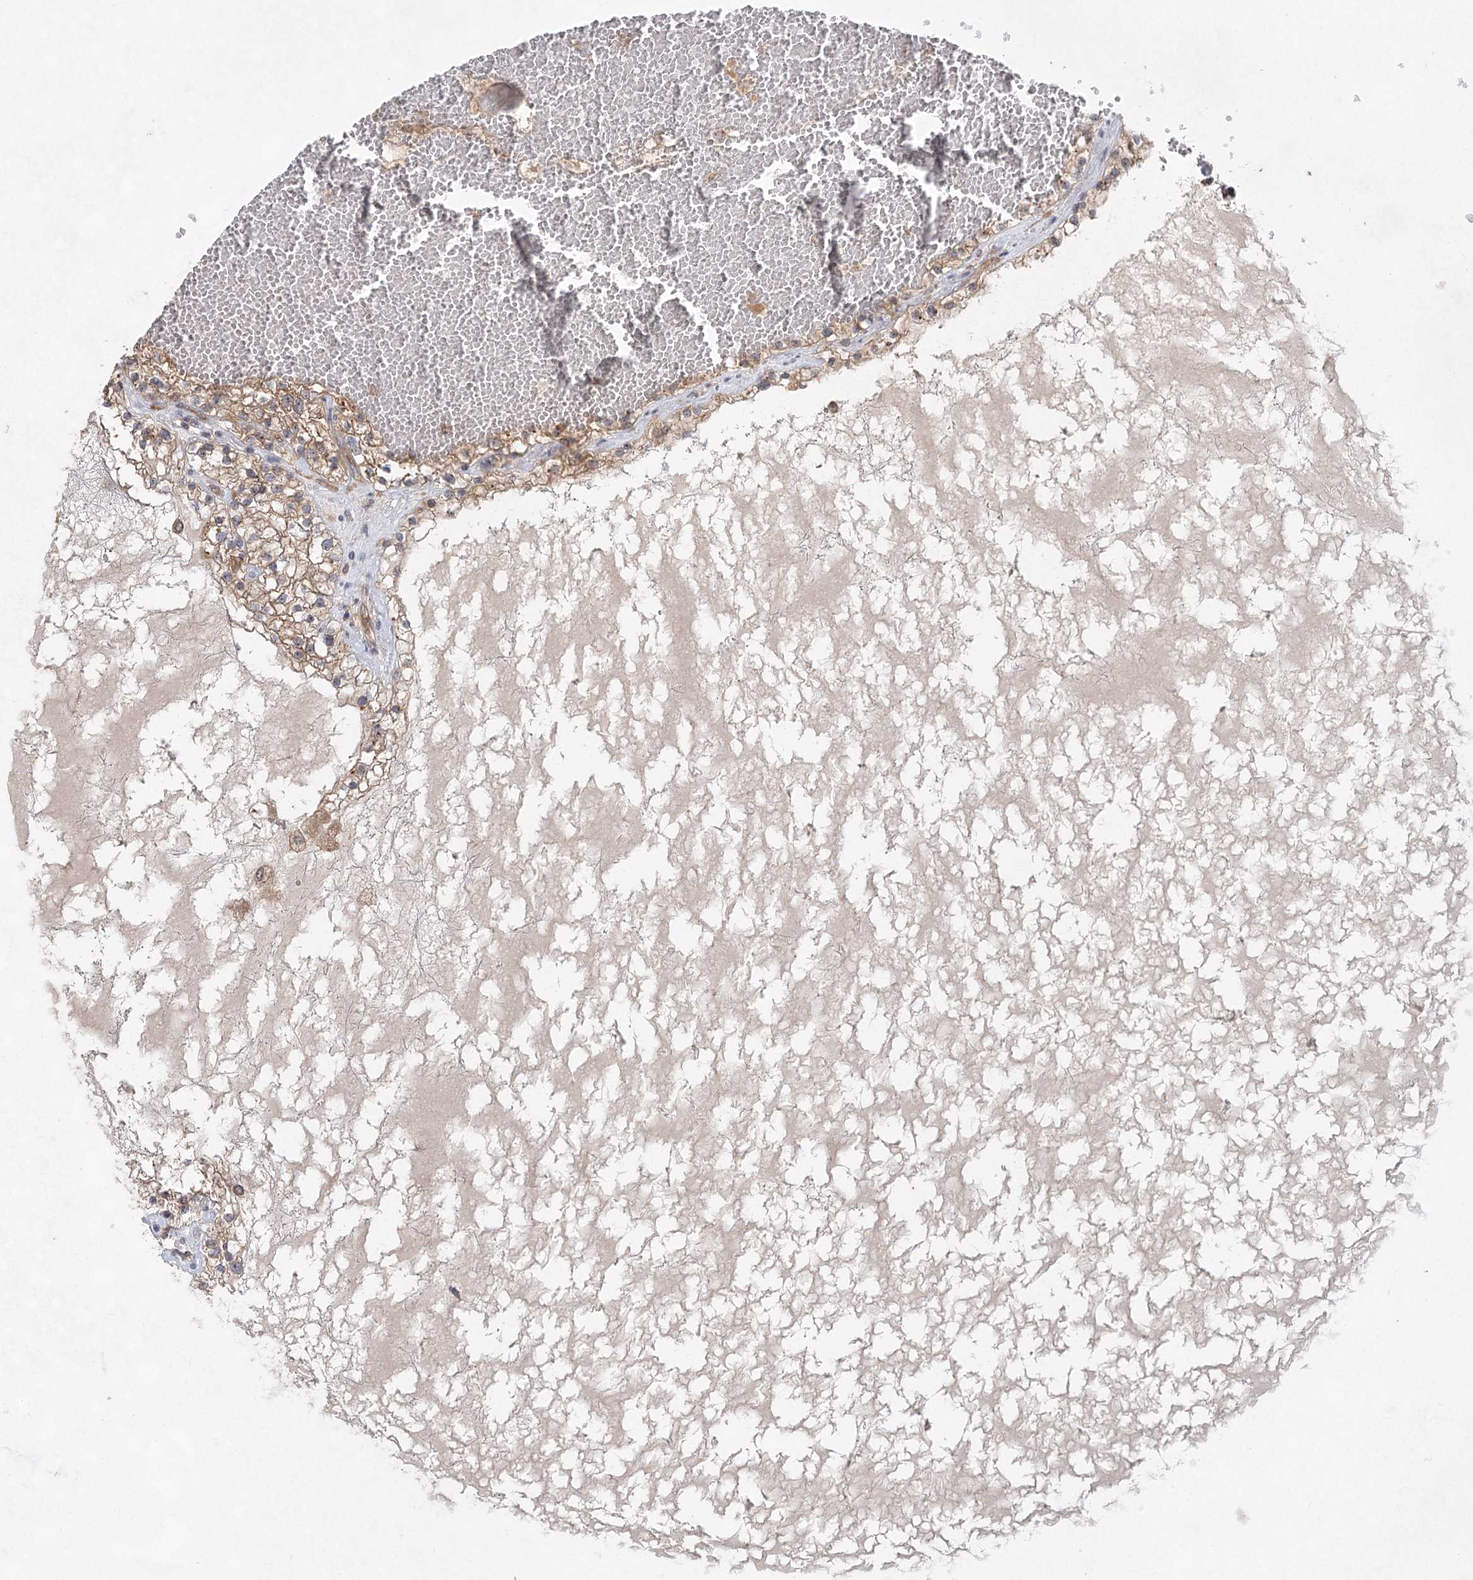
{"staining": {"intensity": "moderate", "quantity": ">75%", "location": "cytoplasmic/membranous"}, "tissue": "renal cancer", "cell_type": "Tumor cells", "image_type": "cancer", "snomed": [{"axis": "morphology", "description": "Normal tissue, NOS"}, {"axis": "morphology", "description": "Adenocarcinoma, NOS"}, {"axis": "topography", "description": "Kidney"}], "caption": "Renal cancer (adenocarcinoma) stained with immunohistochemistry reveals moderate cytoplasmic/membranous positivity in about >75% of tumor cells.", "gene": "EIF3A", "patient": {"sex": "male", "age": 68}}